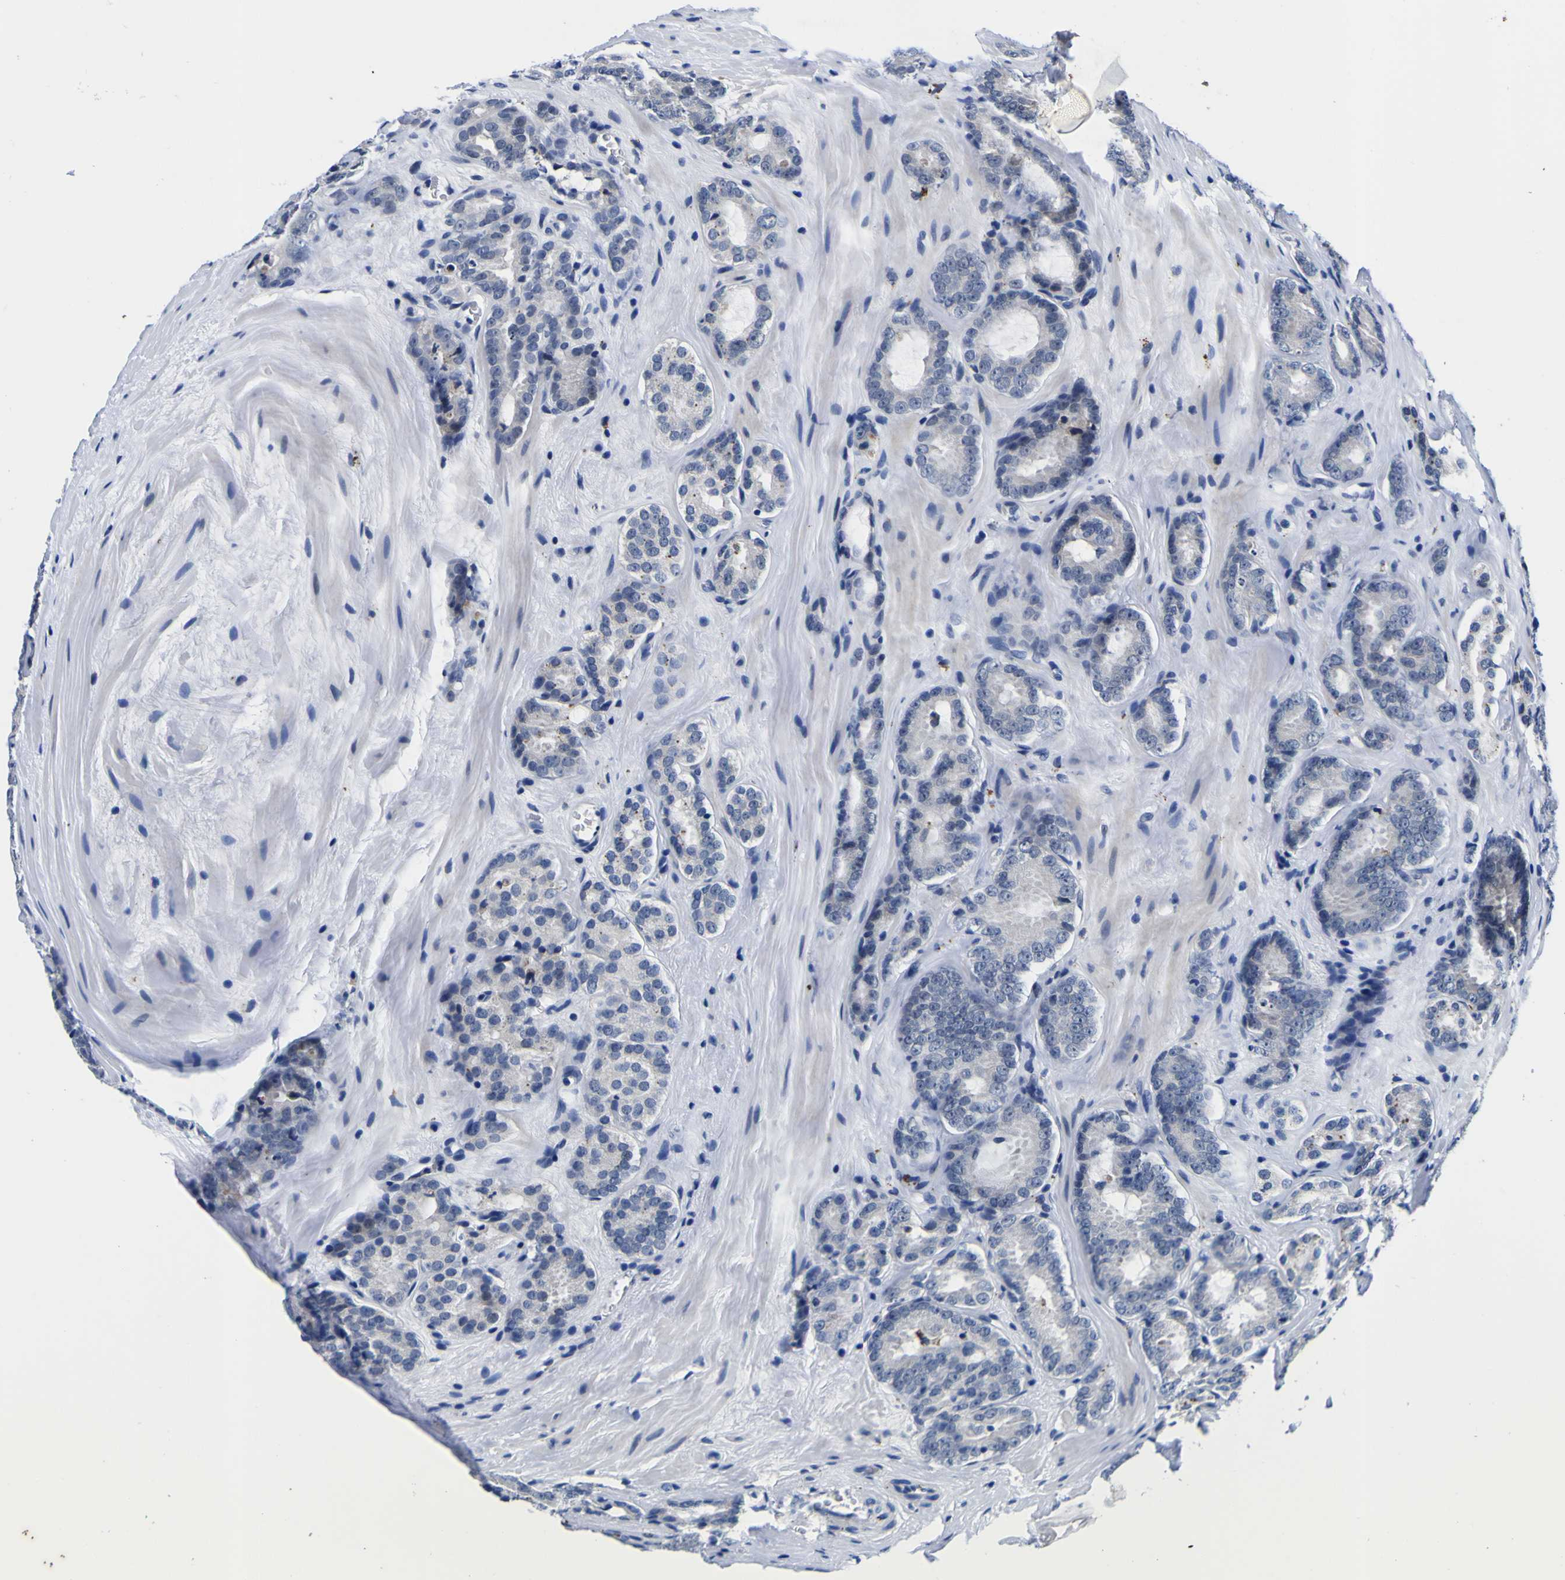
{"staining": {"intensity": "negative", "quantity": "none", "location": "none"}, "tissue": "prostate cancer", "cell_type": "Tumor cells", "image_type": "cancer", "snomed": [{"axis": "morphology", "description": "Adenocarcinoma, High grade"}, {"axis": "topography", "description": "Prostate"}], "caption": "The micrograph exhibits no staining of tumor cells in adenocarcinoma (high-grade) (prostate). (Immunohistochemistry (ihc), brightfield microscopy, high magnification).", "gene": "IGFLR1", "patient": {"sex": "male", "age": 64}}